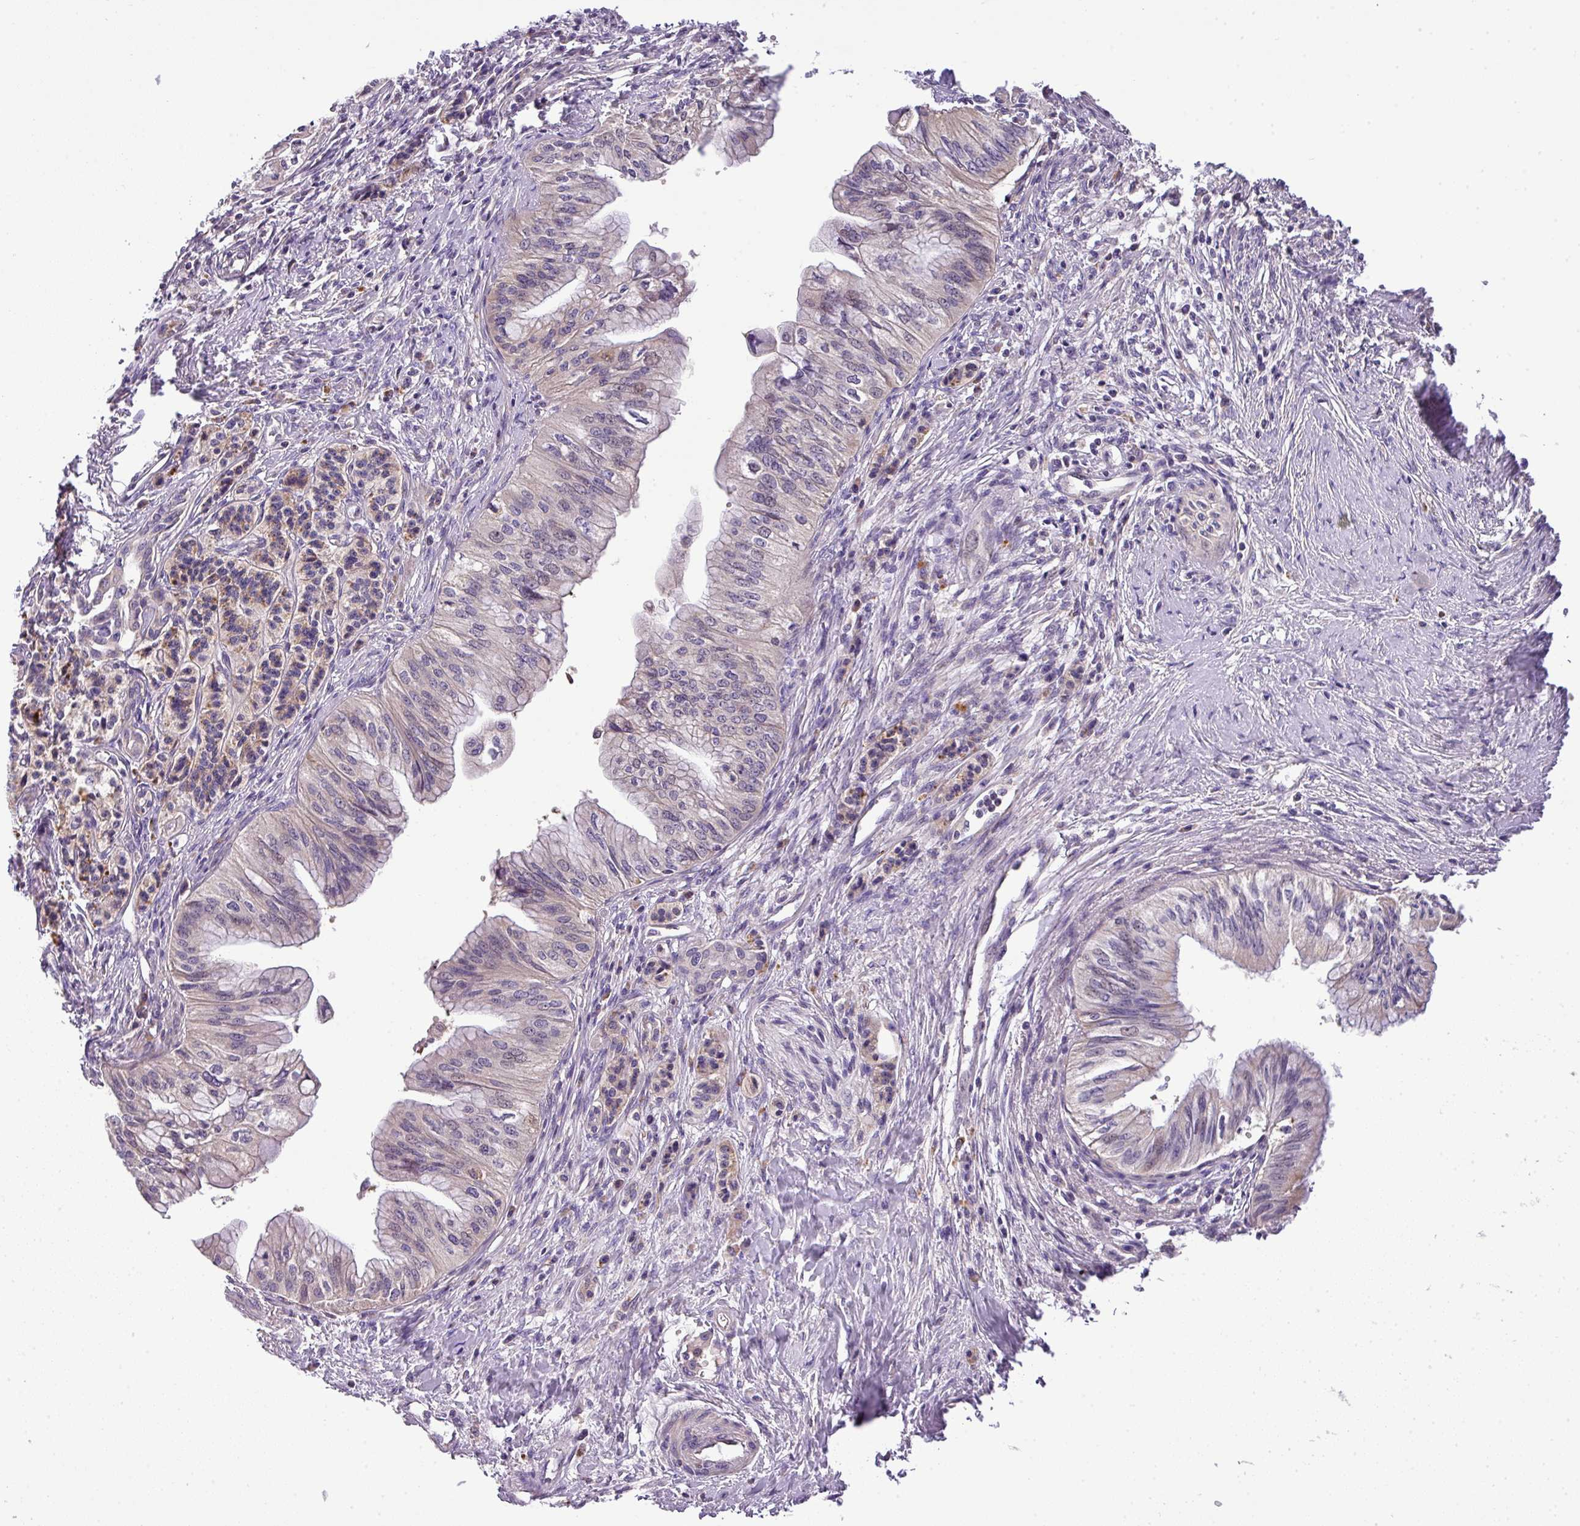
{"staining": {"intensity": "negative", "quantity": "none", "location": "none"}, "tissue": "pancreatic cancer", "cell_type": "Tumor cells", "image_type": "cancer", "snomed": [{"axis": "morphology", "description": "Adenocarcinoma, NOS"}, {"axis": "topography", "description": "Pancreas"}], "caption": "High magnification brightfield microscopy of pancreatic cancer (adenocarcinoma) stained with DAB (3,3'-diaminobenzidine) (brown) and counterstained with hematoxylin (blue): tumor cells show no significant expression.", "gene": "ANXA2R", "patient": {"sex": "male", "age": 71}}